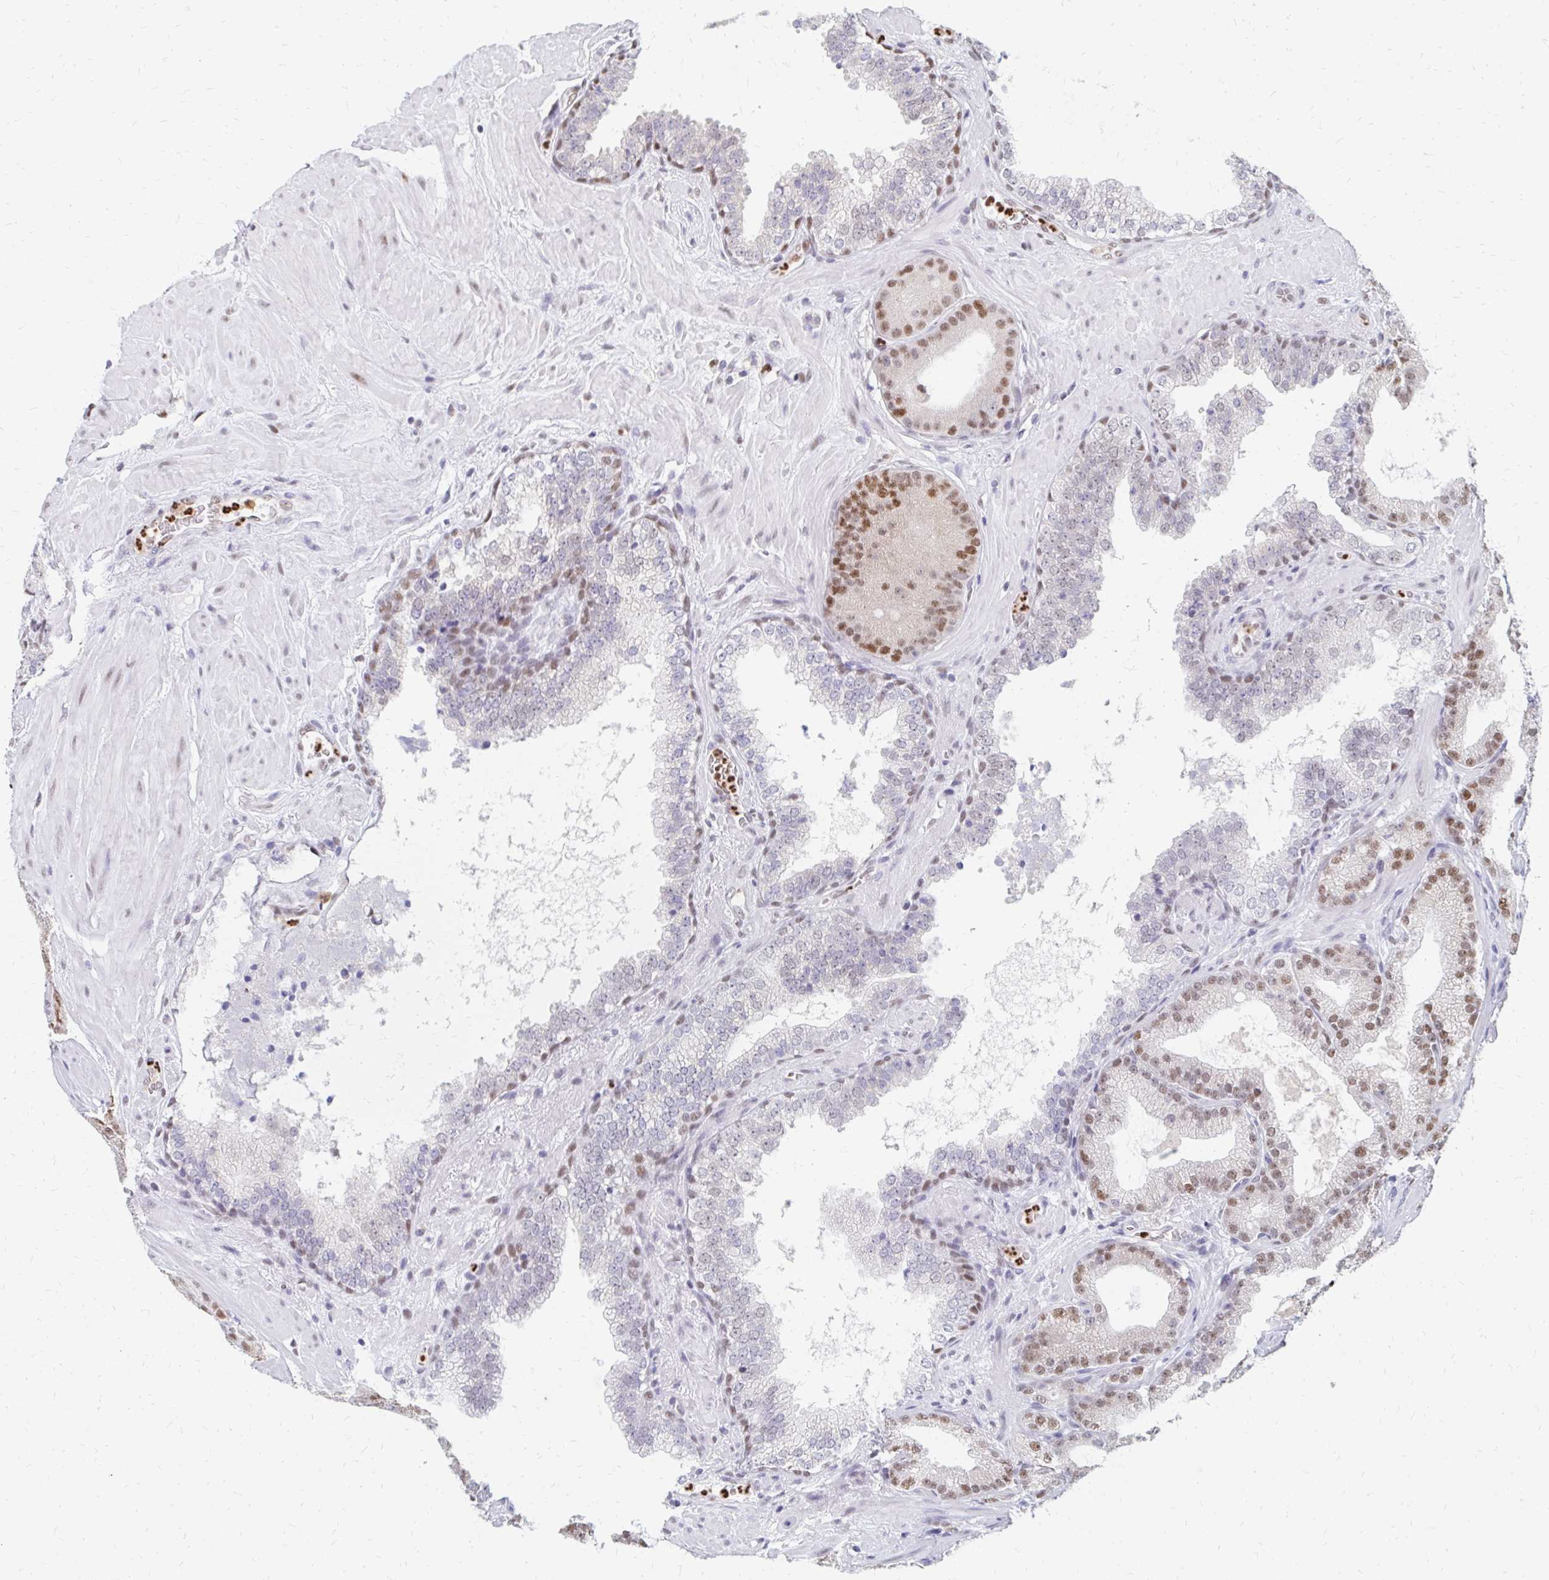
{"staining": {"intensity": "moderate", "quantity": ">75%", "location": "nuclear"}, "tissue": "prostate cancer", "cell_type": "Tumor cells", "image_type": "cancer", "snomed": [{"axis": "morphology", "description": "Adenocarcinoma, High grade"}, {"axis": "topography", "description": "Prostate"}], "caption": "Prostate cancer tissue shows moderate nuclear staining in approximately >75% of tumor cells The protein of interest is shown in brown color, while the nuclei are stained blue.", "gene": "PLK3", "patient": {"sex": "male", "age": 65}}